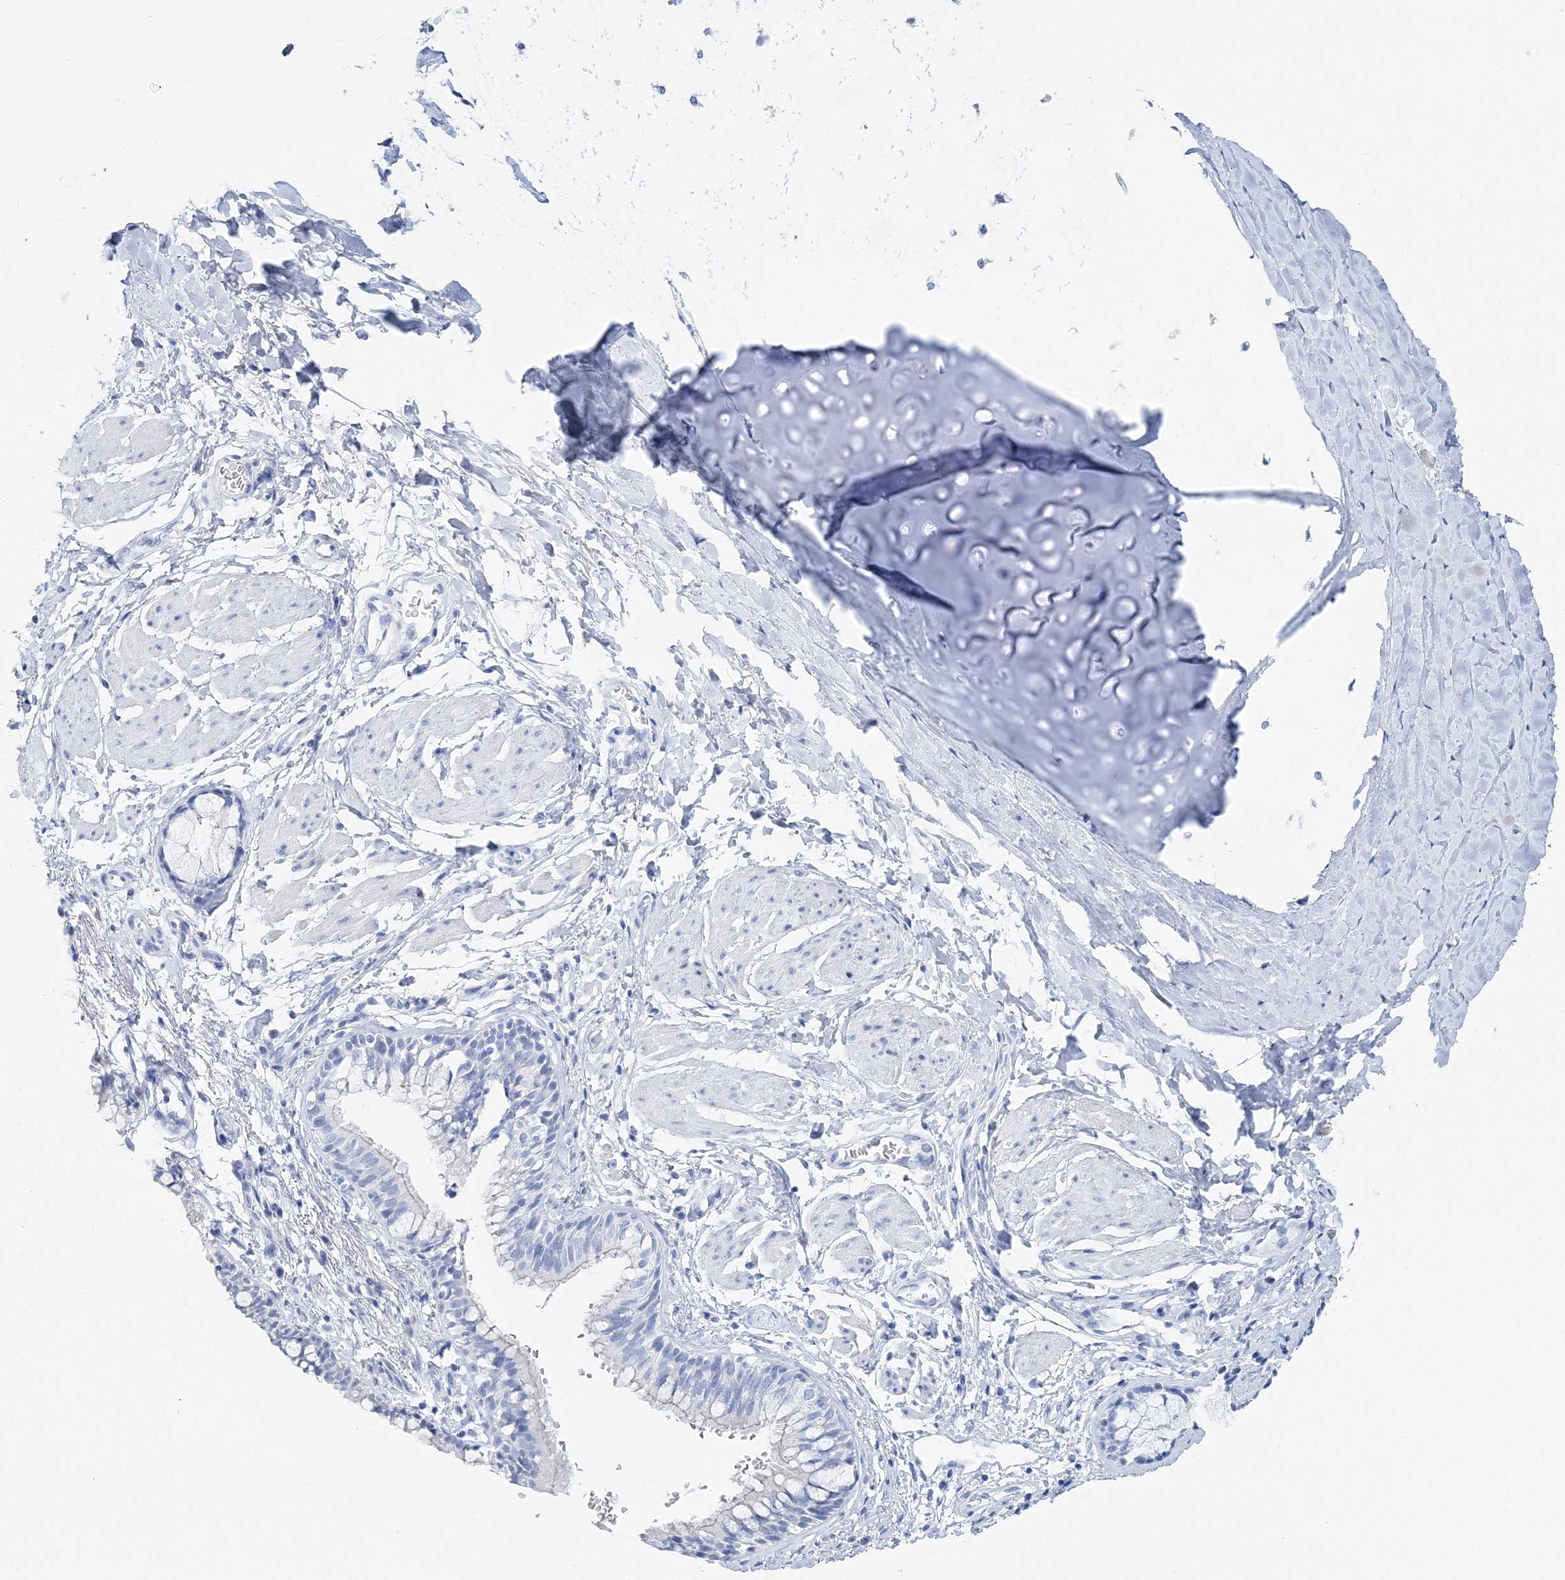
{"staining": {"intensity": "negative", "quantity": "none", "location": "none"}, "tissue": "bronchus", "cell_type": "Respiratory epithelial cells", "image_type": "normal", "snomed": [{"axis": "morphology", "description": "Normal tissue, NOS"}, {"axis": "topography", "description": "Cartilage tissue"}, {"axis": "topography", "description": "Bronchus"}], "caption": "IHC histopathology image of benign human bronchus stained for a protein (brown), which displays no positivity in respiratory epithelial cells.", "gene": "TSPYL6", "patient": {"sex": "female", "age": 36}}